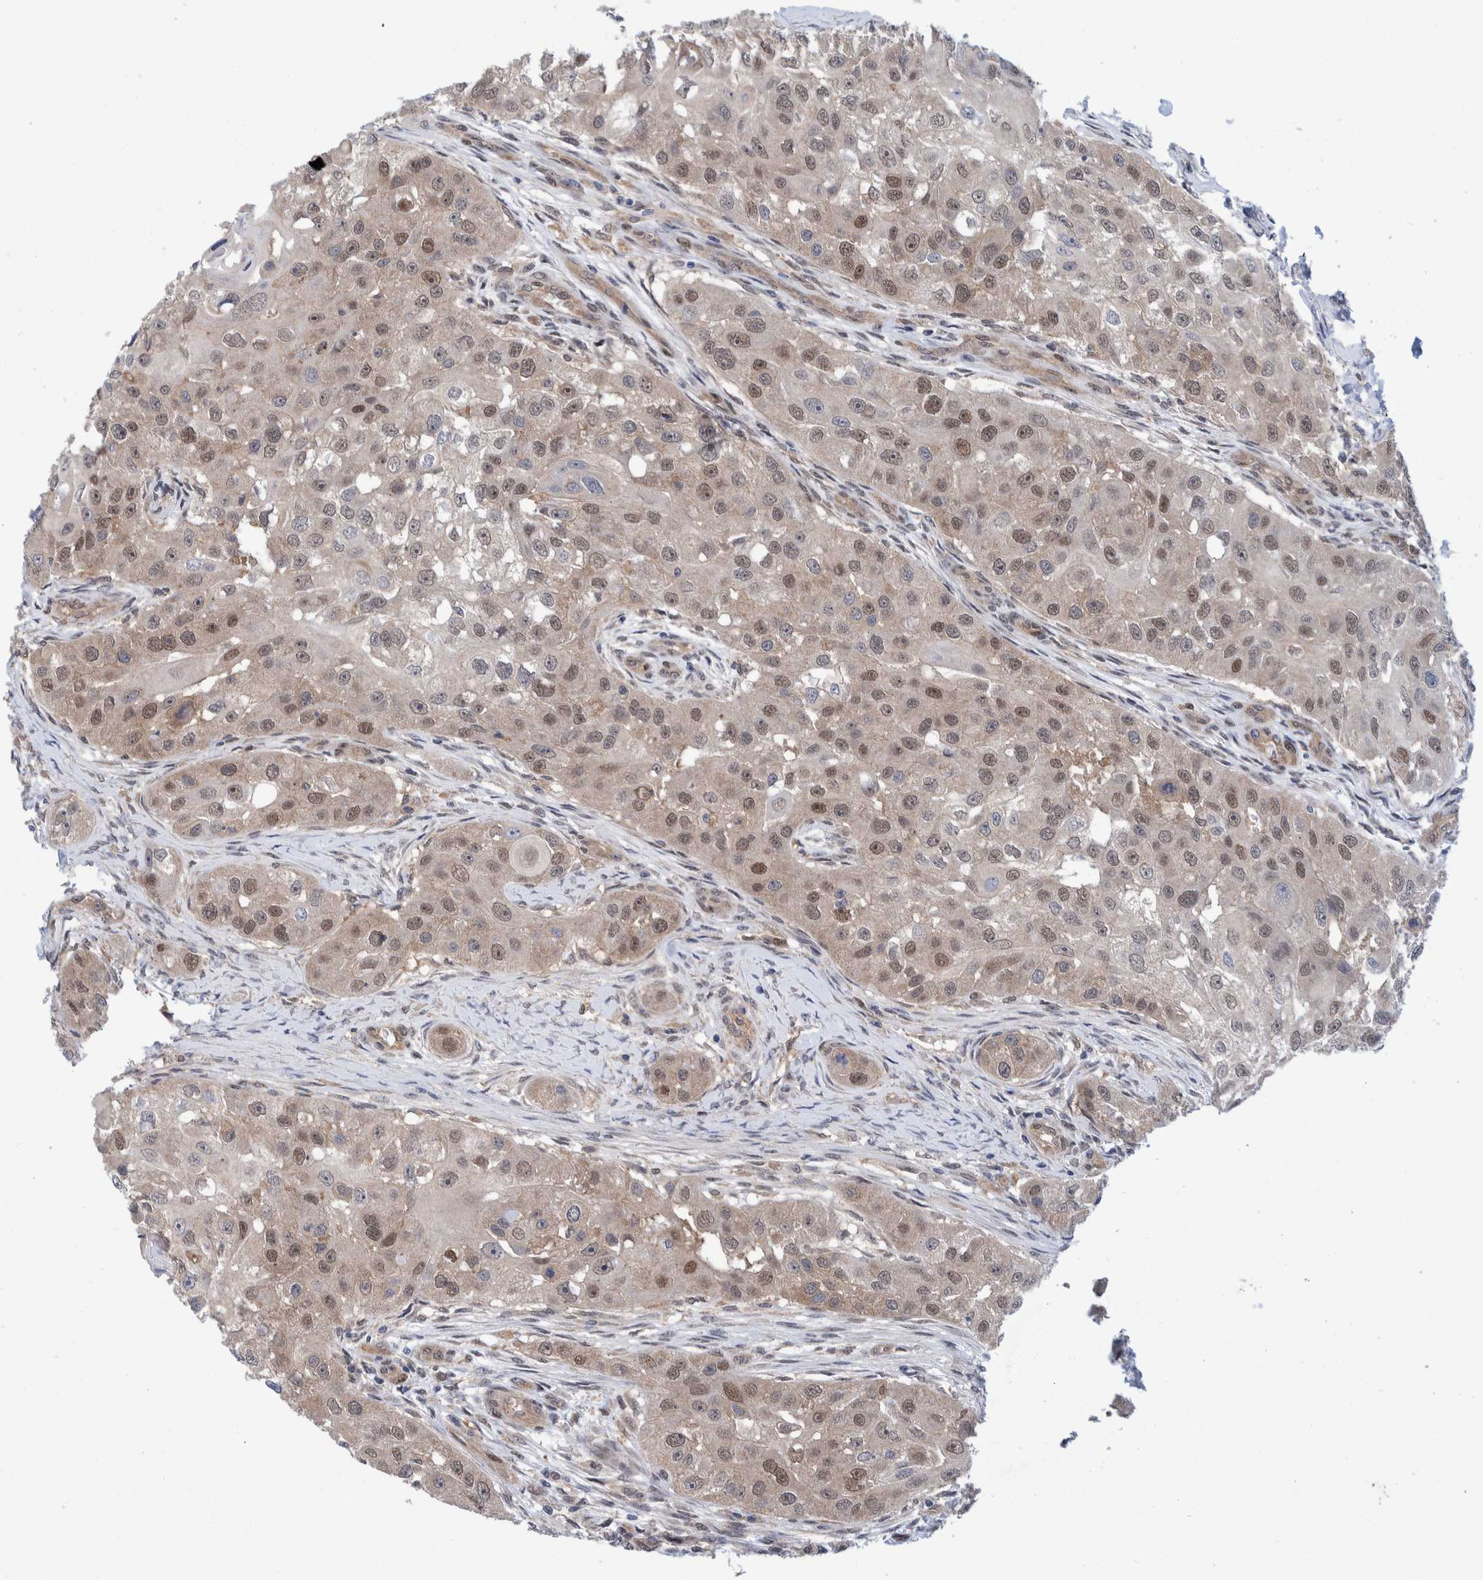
{"staining": {"intensity": "weak", "quantity": ">75%", "location": "cytoplasmic/membranous,nuclear"}, "tissue": "head and neck cancer", "cell_type": "Tumor cells", "image_type": "cancer", "snomed": [{"axis": "morphology", "description": "Normal tissue, NOS"}, {"axis": "morphology", "description": "Squamous cell carcinoma, NOS"}, {"axis": "topography", "description": "Skeletal muscle"}, {"axis": "topography", "description": "Head-Neck"}], "caption": "Brown immunohistochemical staining in human head and neck squamous cell carcinoma displays weak cytoplasmic/membranous and nuclear staining in approximately >75% of tumor cells. The protein of interest is shown in brown color, while the nuclei are stained blue.", "gene": "PFAS", "patient": {"sex": "male", "age": 51}}